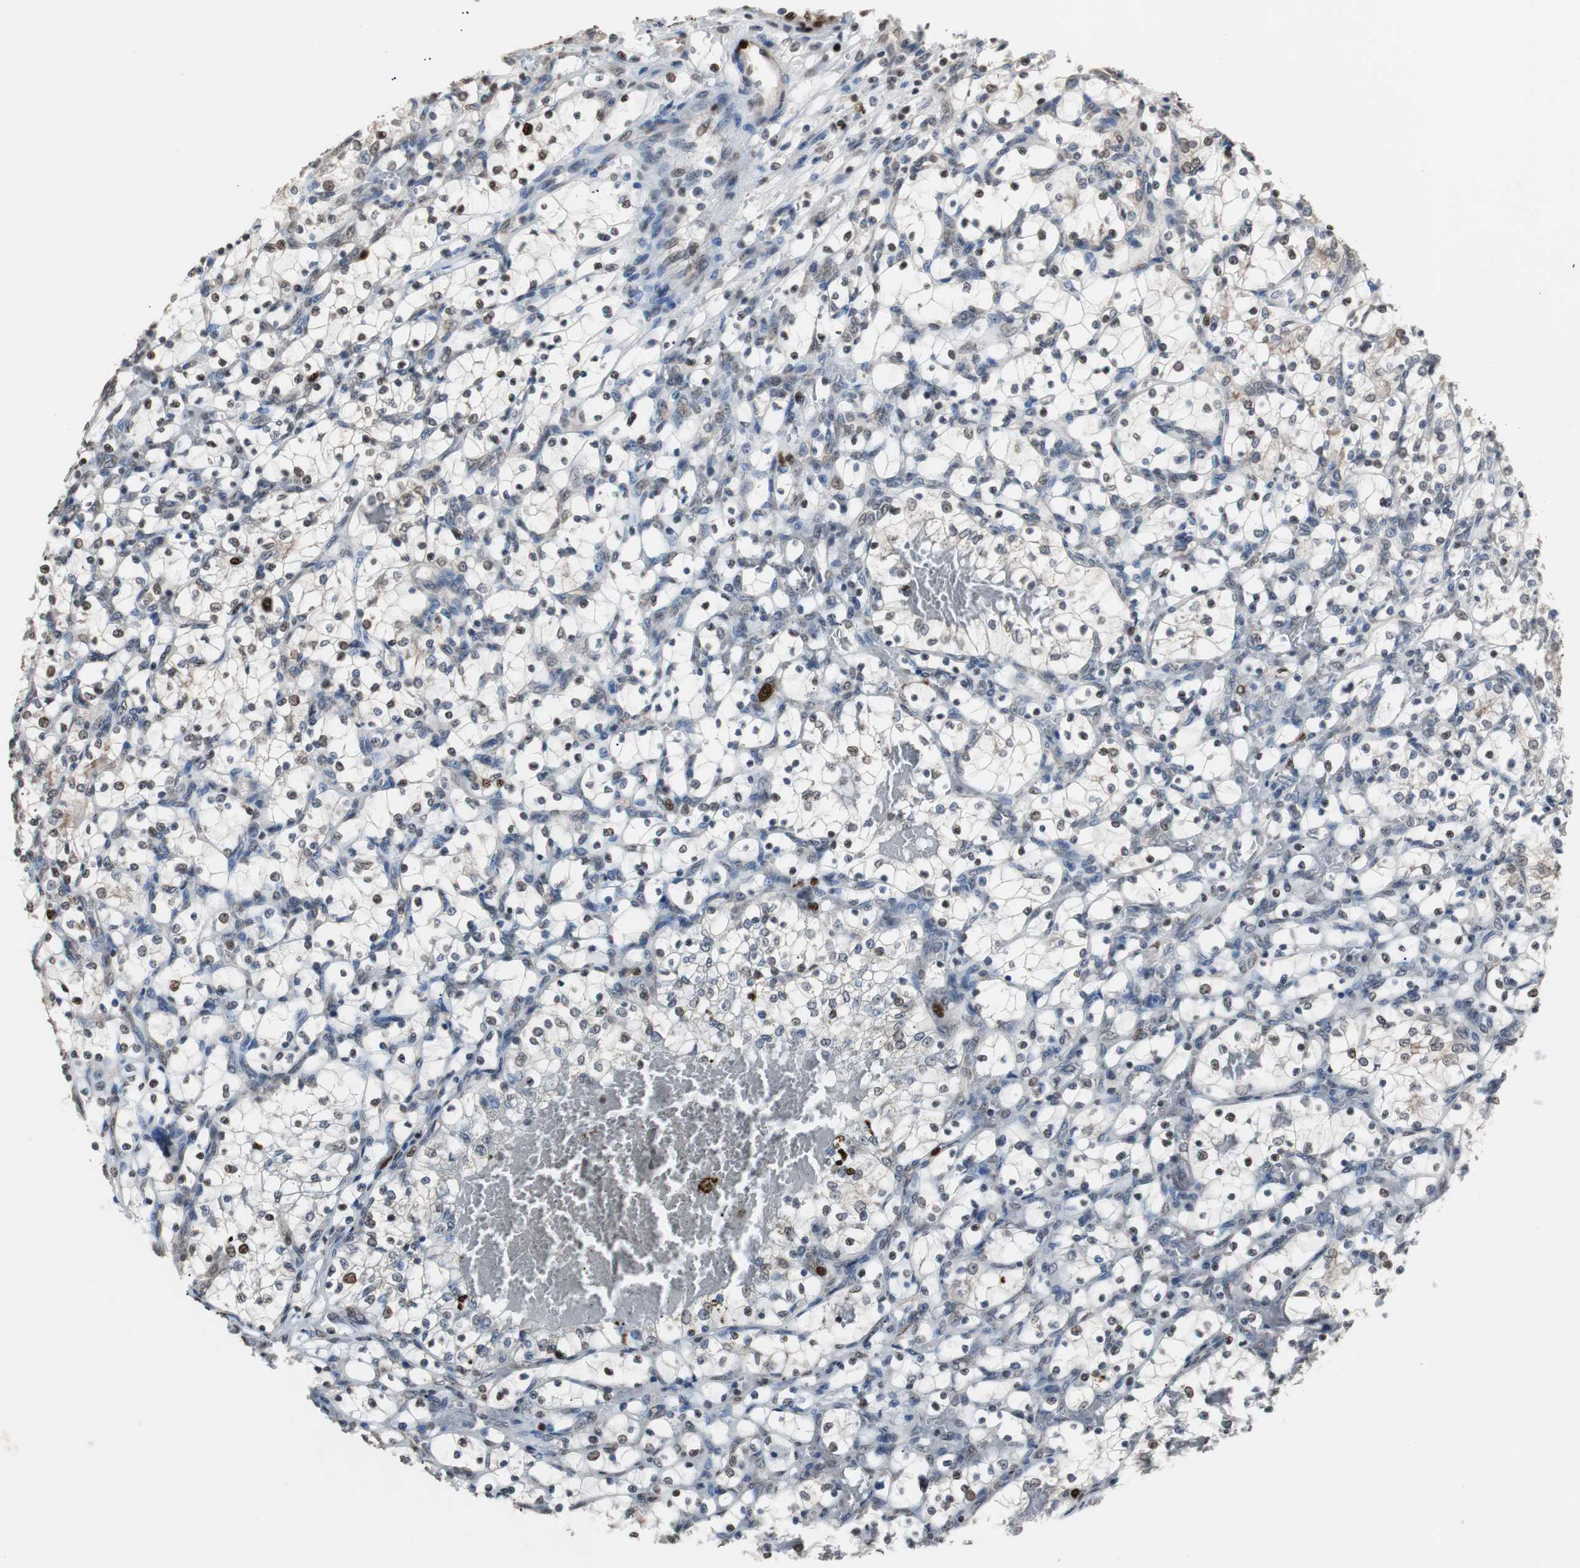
{"staining": {"intensity": "moderate", "quantity": "25%-75%", "location": "nuclear"}, "tissue": "renal cancer", "cell_type": "Tumor cells", "image_type": "cancer", "snomed": [{"axis": "morphology", "description": "Adenocarcinoma, NOS"}, {"axis": "topography", "description": "Kidney"}], "caption": "An immunohistochemistry (IHC) photomicrograph of tumor tissue is shown. Protein staining in brown highlights moderate nuclear positivity in renal adenocarcinoma within tumor cells. The staining was performed using DAB, with brown indicating positive protein expression. Nuclei are stained blue with hematoxylin.", "gene": "TOP2A", "patient": {"sex": "female", "age": 69}}